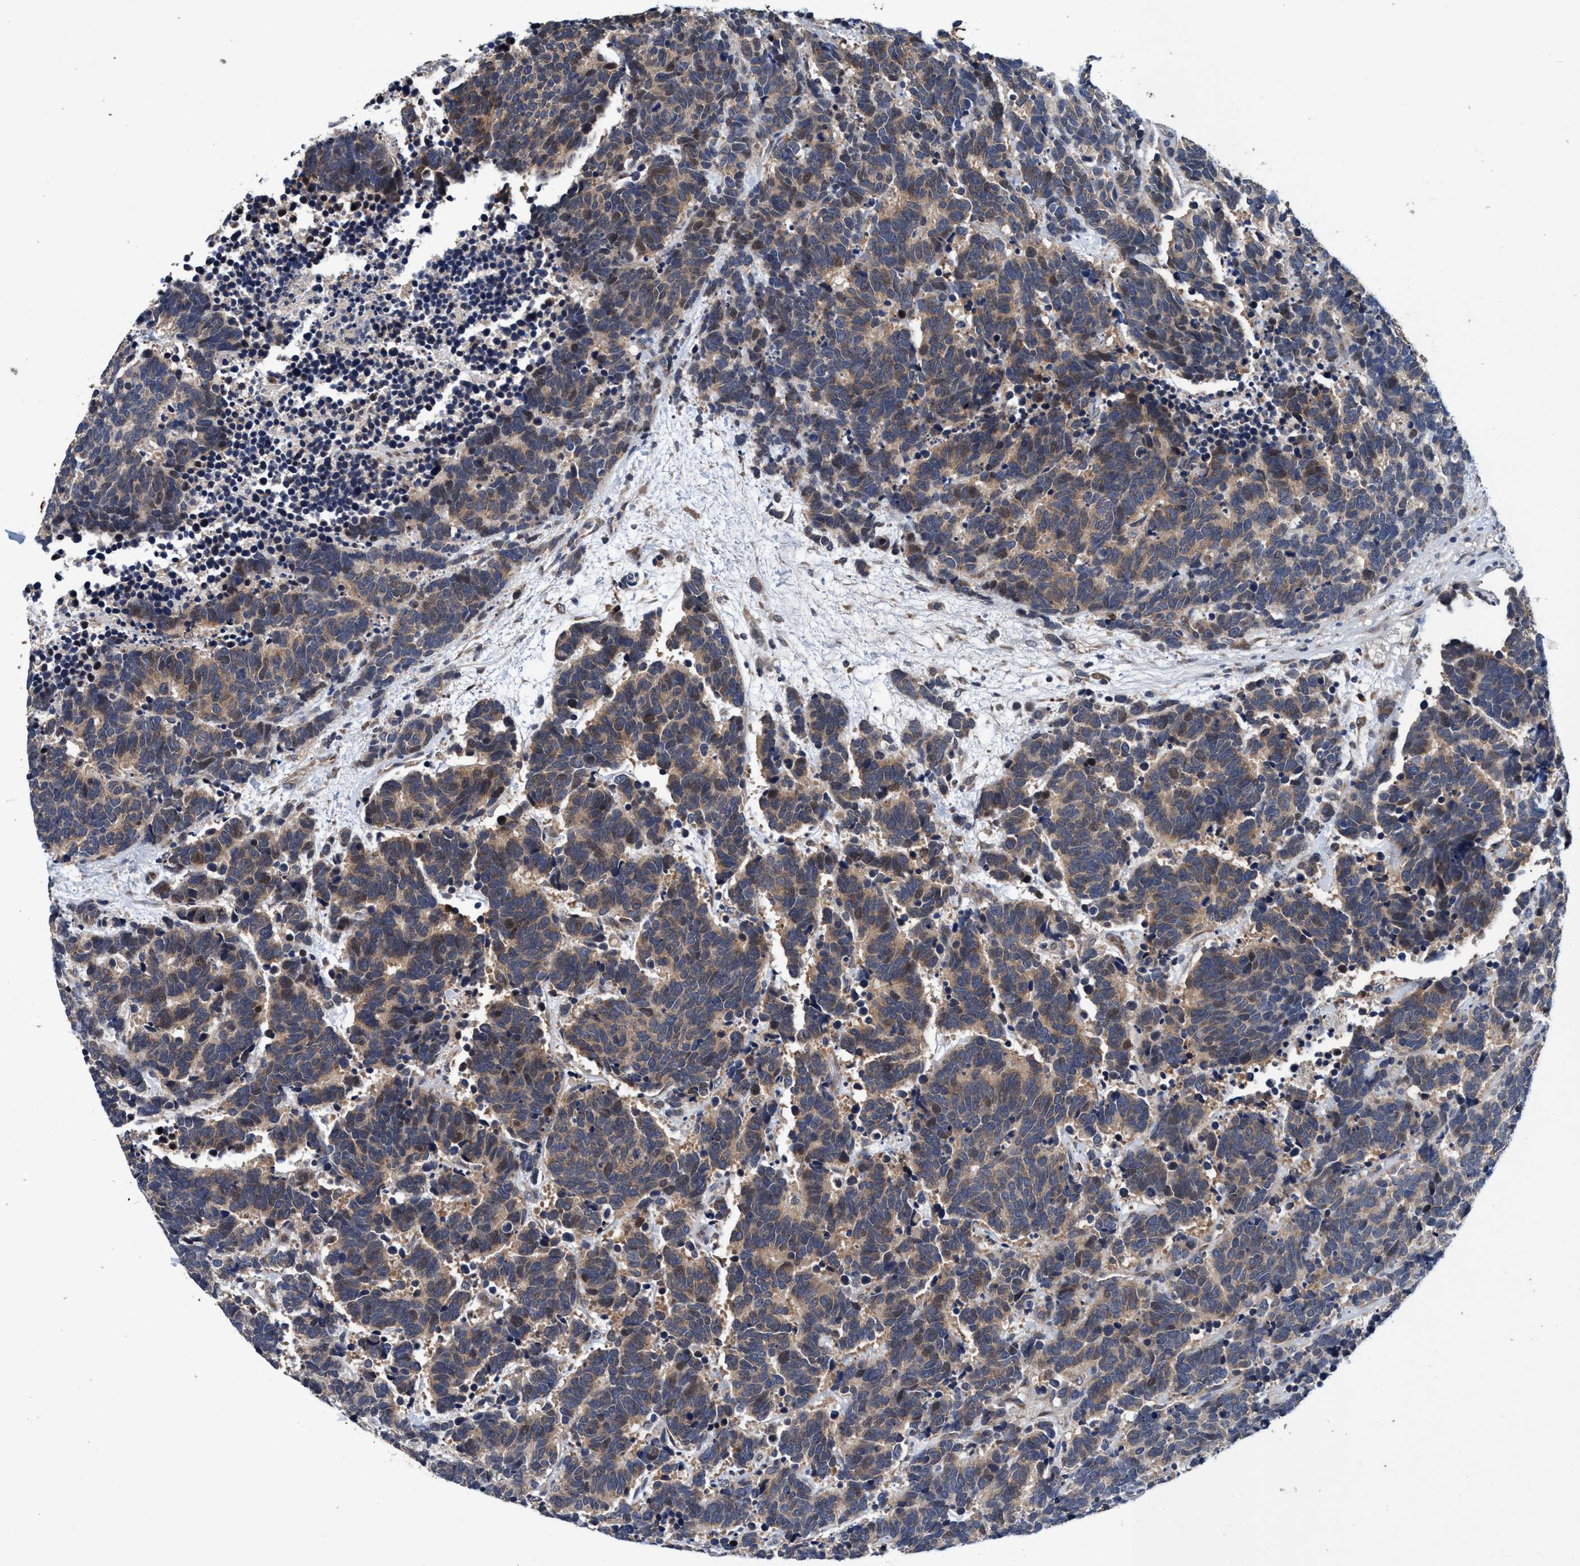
{"staining": {"intensity": "weak", "quantity": ">75%", "location": "cytoplasmic/membranous"}, "tissue": "carcinoid", "cell_type": "Tumor cells", "image_type": "cancer", "snomed": [{"axis": "morphology", "description": "Carcinoma, NOS"}, {"axis": "morphology", "description": "Carcinoid, malignant, NOS"}, {"axis": "topography", "description": "Urinary bladder"}], "caption": "Carcinoma stained with a brown dye reveals weak cytoplasmic/membranous positive positivity in about >75% of tumor cells.", "gene": "CALCOCO2", "patient": {"sex": "male", "age": 57}}